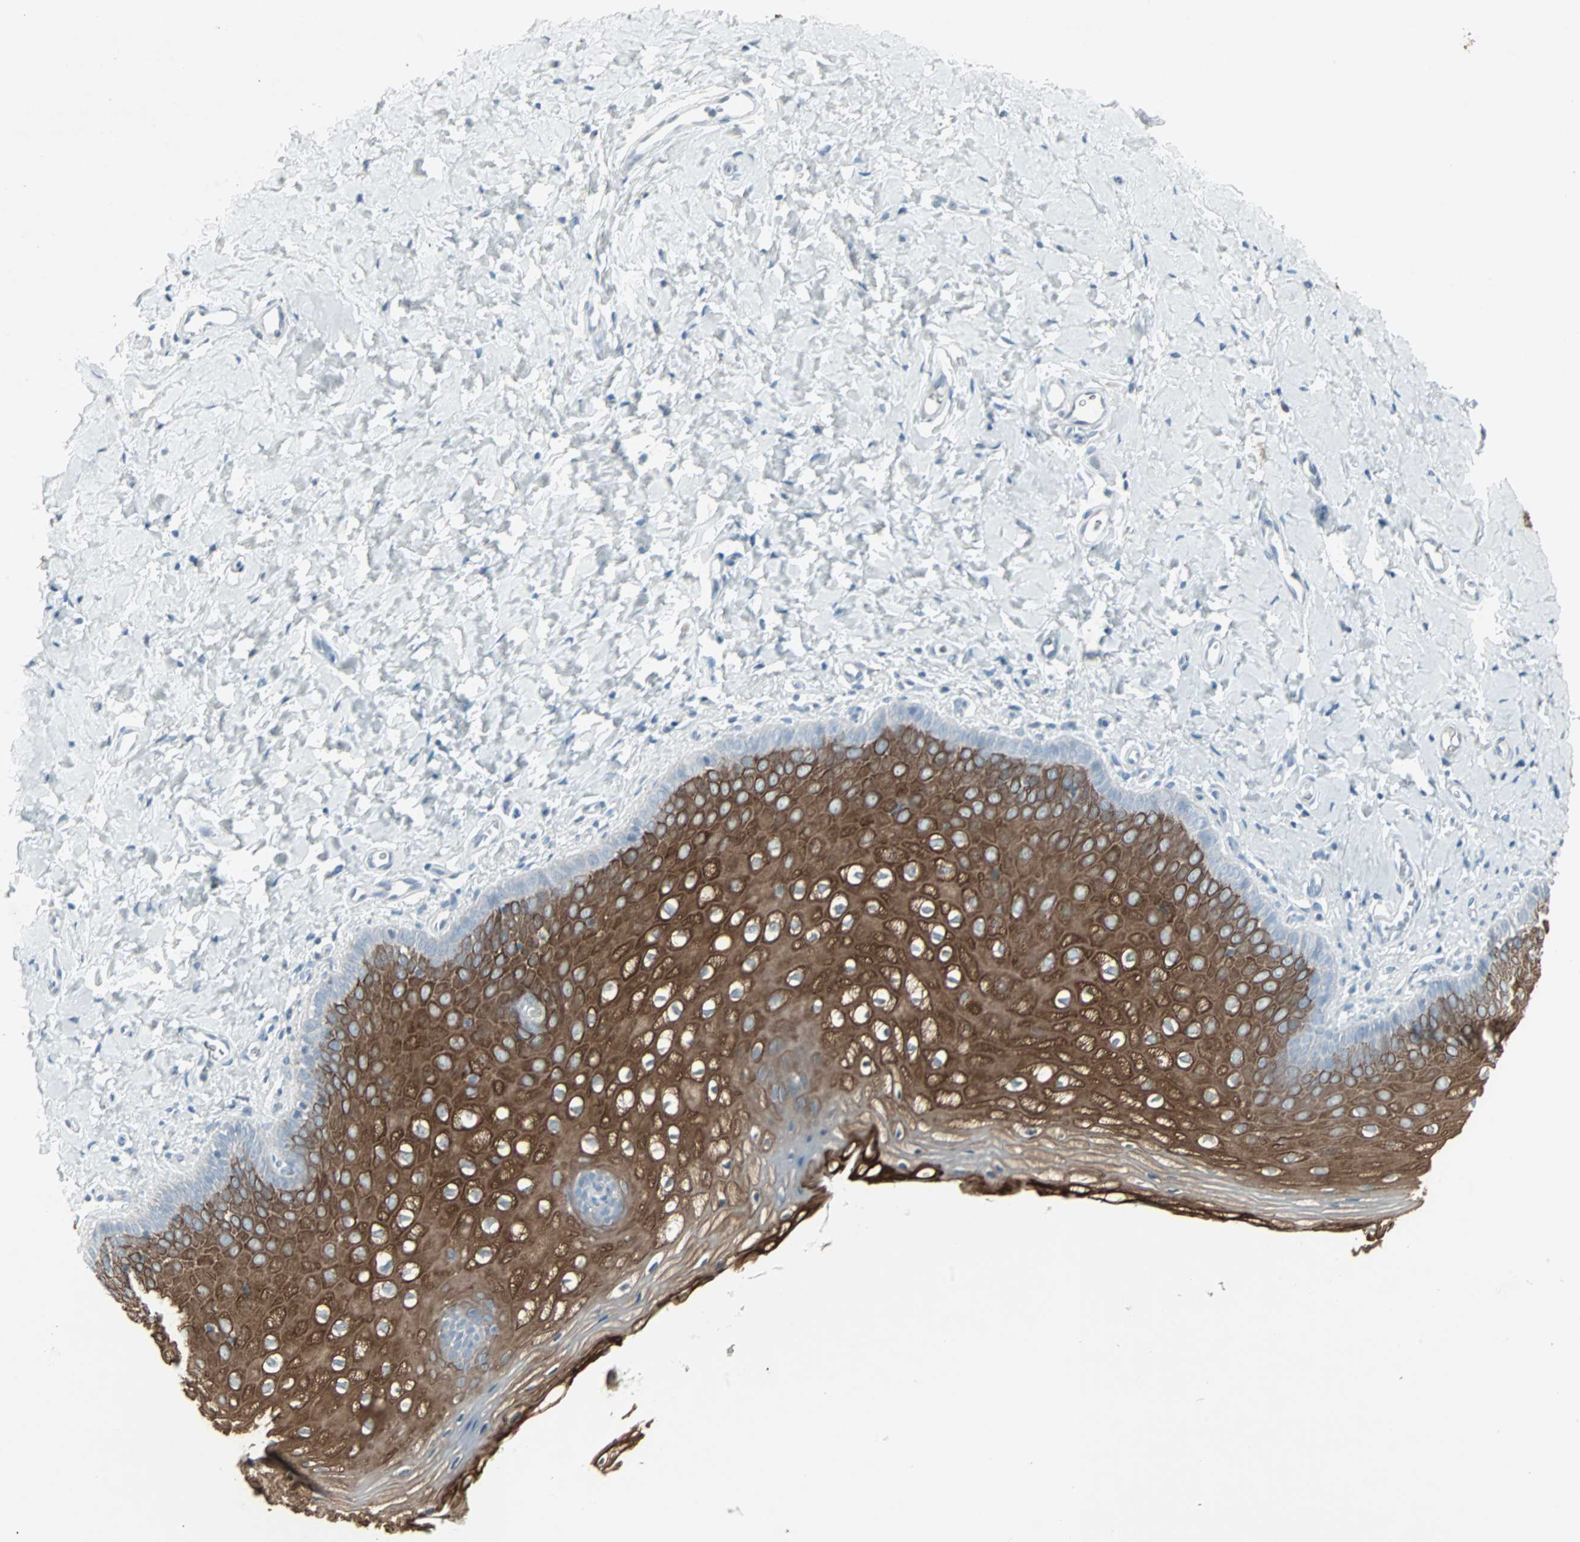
{"staining": {"intensity": "strong", "quantity": ">75%", "location": "cytoplasmic/membranous"}, "tissue": "vagina", "cell_type": "Squamous epithelial cells", "image_type": "normal", "snomed": [{"axis": "morphology", "description": "Normal tissue, NOS"}, {"axis": "topography", "description": "Vagina"}], "caption": "A brown stain highlights strong cytoplasmic/membranous expression of a protein in squamous epithelial cells of benign vagina. The staining was performed using DAB (3,3'-diaminobenzidine), with brown indicating positive protein expression. Nuclei are stained blue with hematoxylin.", "gene": "LANCL3", "patient": {"sex": "female", "age": 55}}